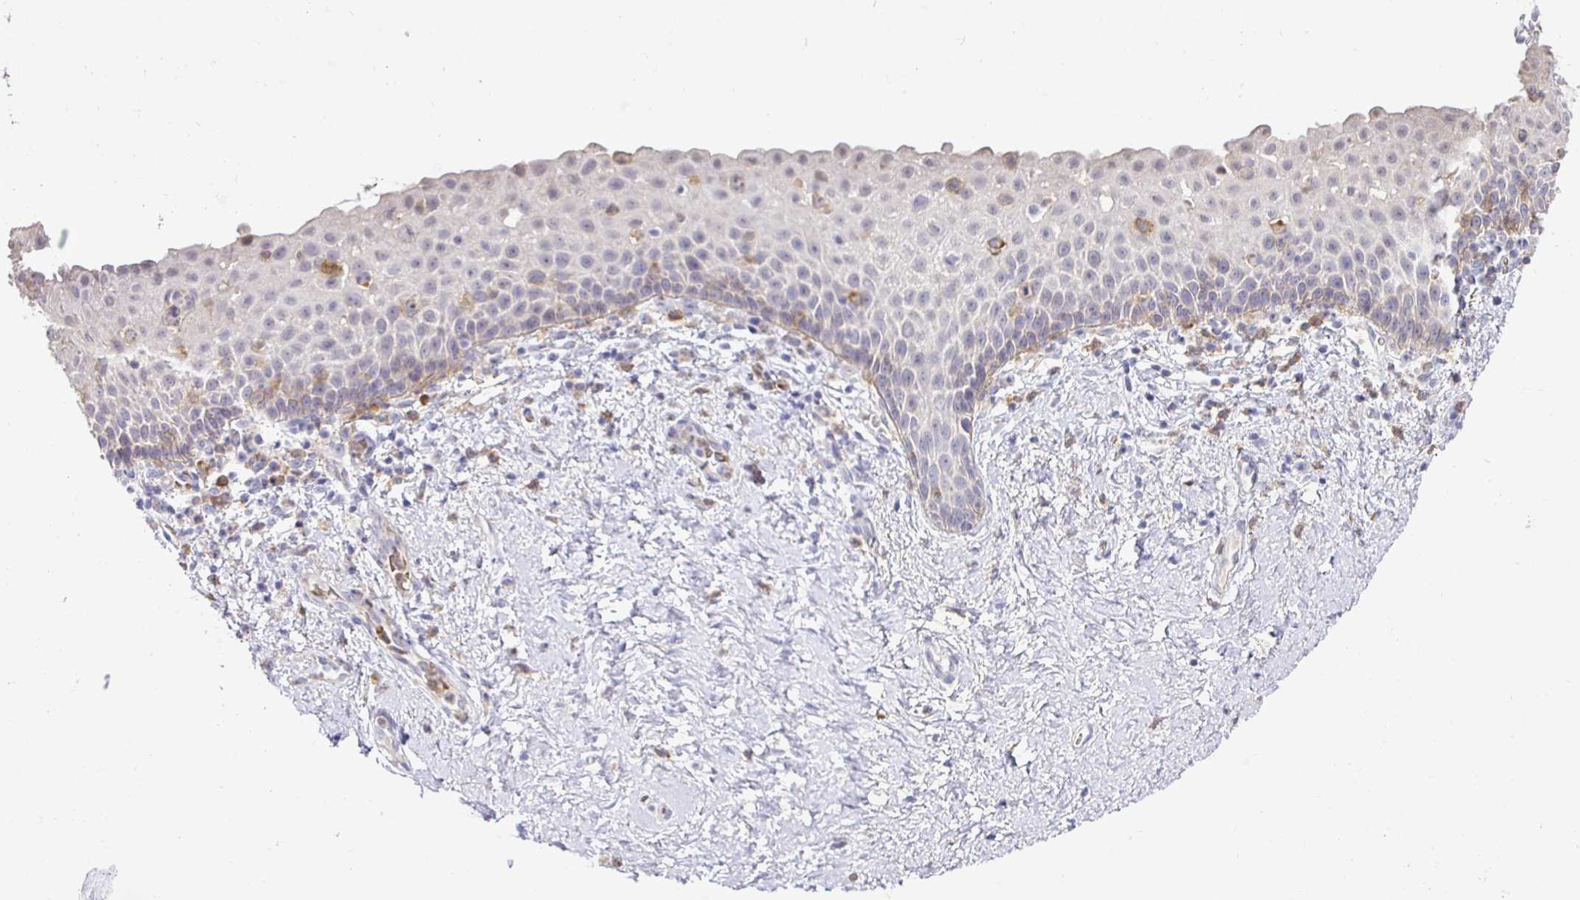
{"staining": {"intensity": "negative", "quantity": "none", "location": "none"}, "tissue": "vagina", "cell_type": "Squamous epithelial cells", "image_type": "normal", "snomed": [{"axis": "morphology", "description": "Normal tissue, NOS"}, {"axis": "topography", "description": "Vagina"}], "caption": "IHC of benign human vagina exhibits no positivity in squamous epithelial cells. (Immunohistochemistry, brightfield microscopy, high magnification).", "gene": "SIRPA", "patient": {"sex": "female", "age": 61}}